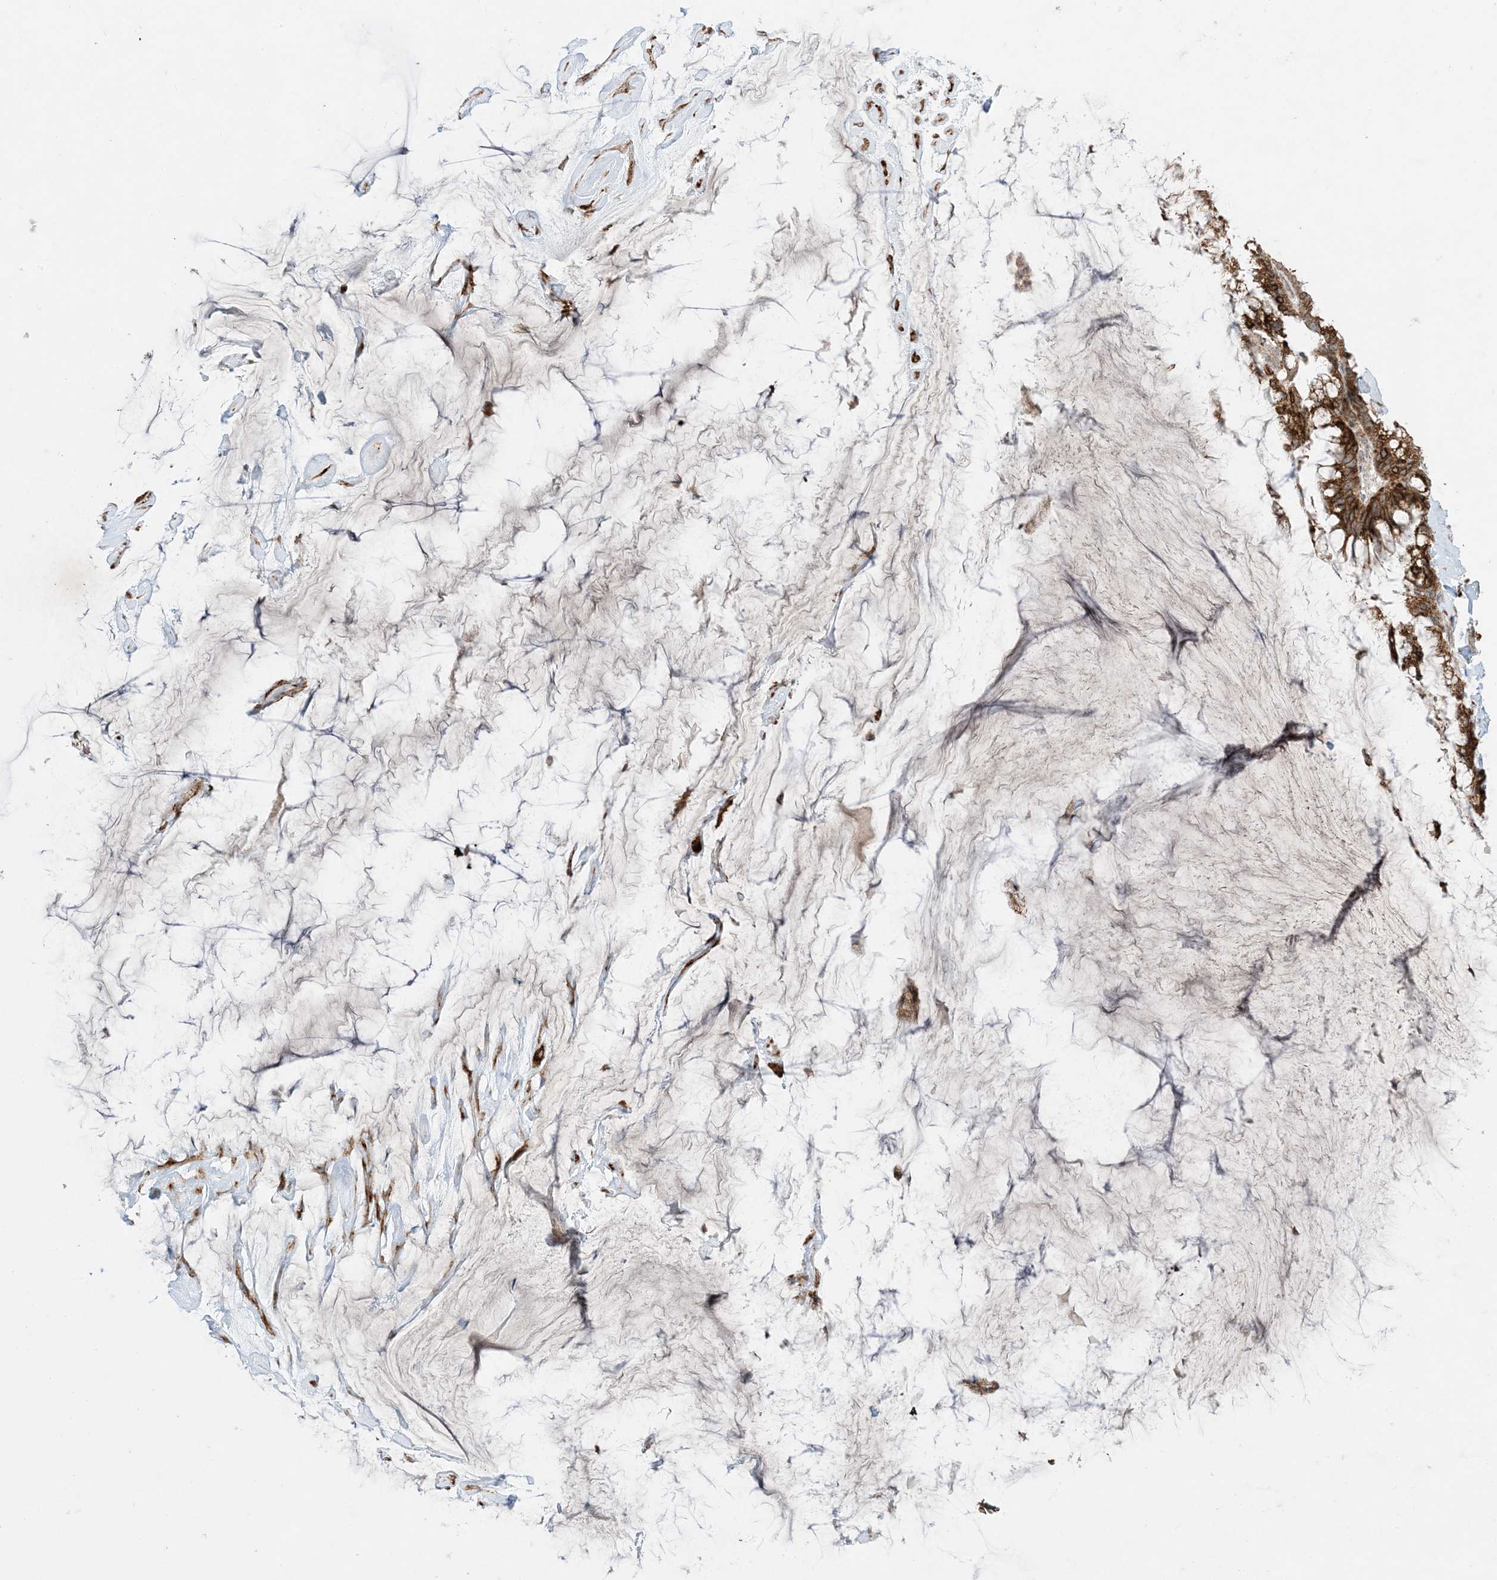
{"staining": {"intensity": "moderate", "quantity": ">75%", "location": "cytoplasmic/membranous"}, "tissue": "ovarian cancer", "cell_type": "Tumor cells", "image_type": "cancer", "snomed": [{"axis": "morphology", "description": "Cystadenocarcinoma, mucinous, NOS"}, {"axis": "topography", "description": "Ovary"}], "caption": "Tumor cells show medium levels of moderate cytoplasmic/membranous staining in approximately >75% of cells in human ovarian mucinous cystadenocarcinoma. The staining is performed using DAB (3,3'-diaminobenzidine) brown chromogen to label protein expression. The nuclei are counter-stained blue using hematoxylin.", "gene": "ODC1", "patient": {"sex": "female", "age": 39}}